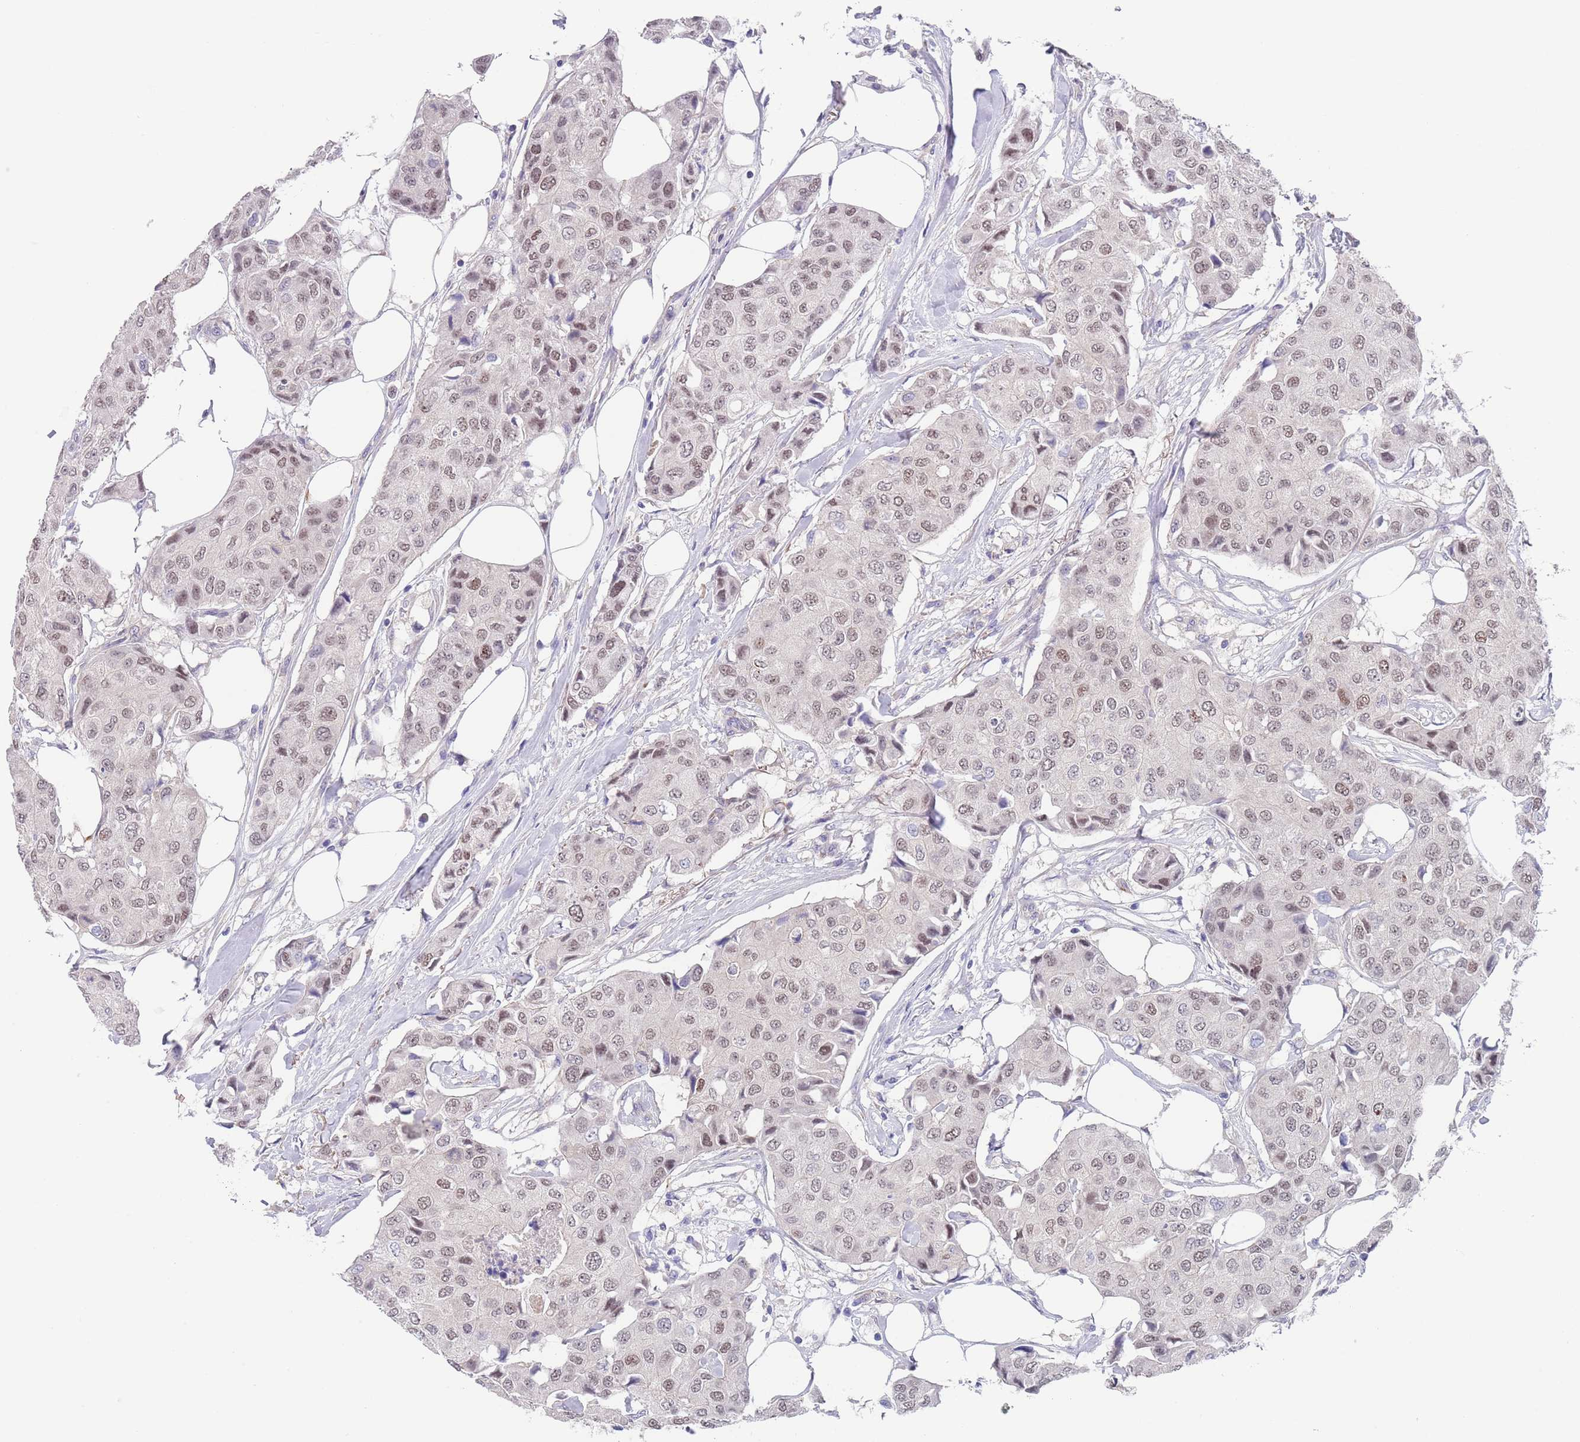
{"staining": {"intensity": "moderate", "quantity": "25%-75%", "location": "nuclear"}, "tissue": "breast cancer", "cell_type": "Tumor cells", "image_type": "cancer", "snomed": [{"axis": "morphology", "description": "Duct carcinoma"}, {"axis": "topography", "description": "Breast"}], "caption": "Immunohistochemical staining of breast cancer demonstrates moderate nuclear protein staining in approximately 25%-75% of tumor cells.", "gene": "RNF169", "patient": {"sex": "female", "age": 80}}